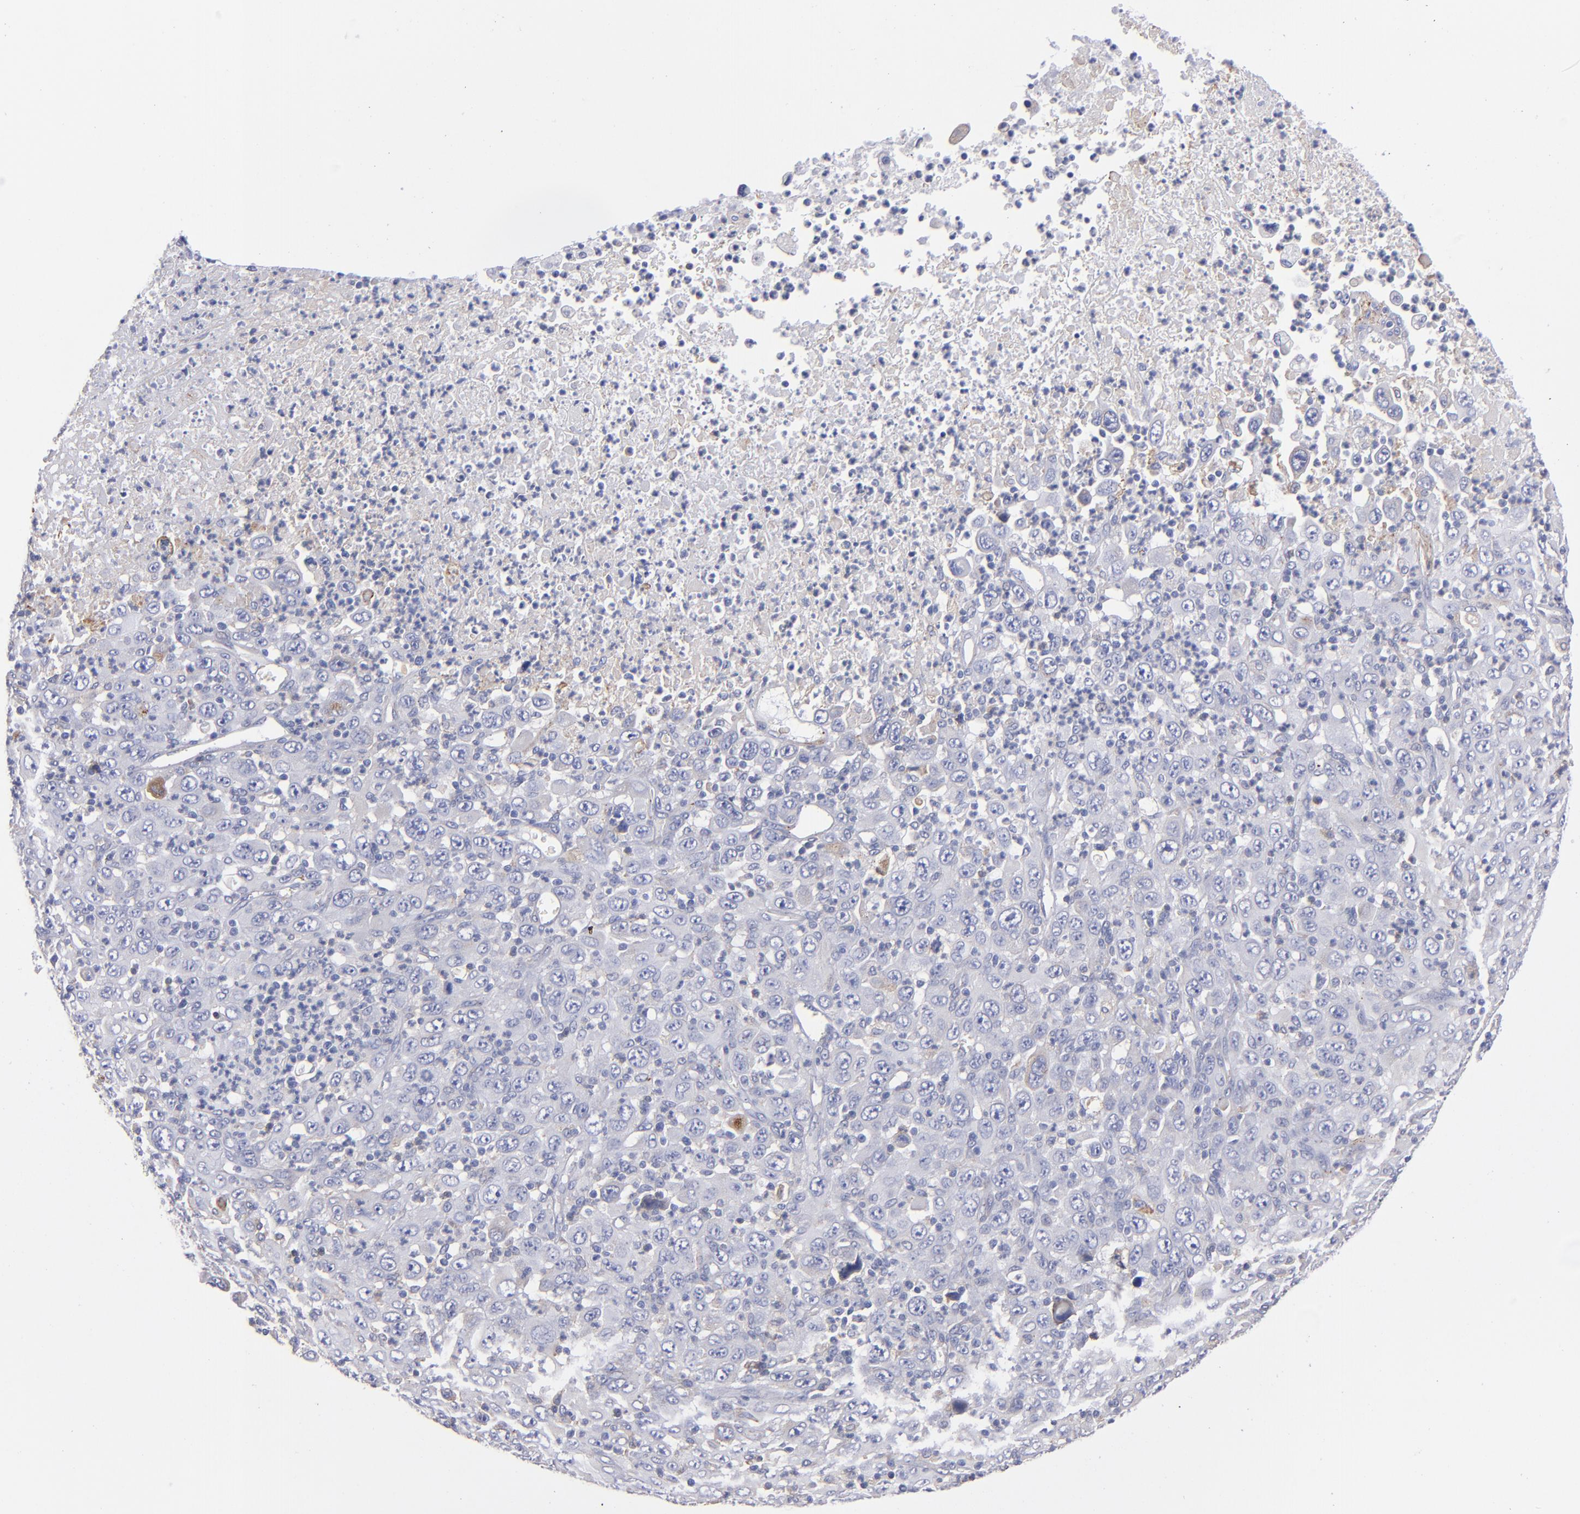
{"staining": {"intensity": "weak", "quantity": "25%-75%", "location": "cytoplasmic/membranous"}, "tissue": "melanoma", "cell_type": "Tumor cells", "image_type": "cancer", "snomed": [{"axis": "morphology", "description": "Malignant melanoma, Metastatic site"}, {"axis": "topography", "description": "Skin"}], "caption": "Human malignant melanoma (metastatic site) stained with a brown dye reveals weak cytoplasmic/membranous positive expression in about 25%-75% of tumor cells.", "gene": "MFGE8", "patient": {"sex": "female", "age": 56}}